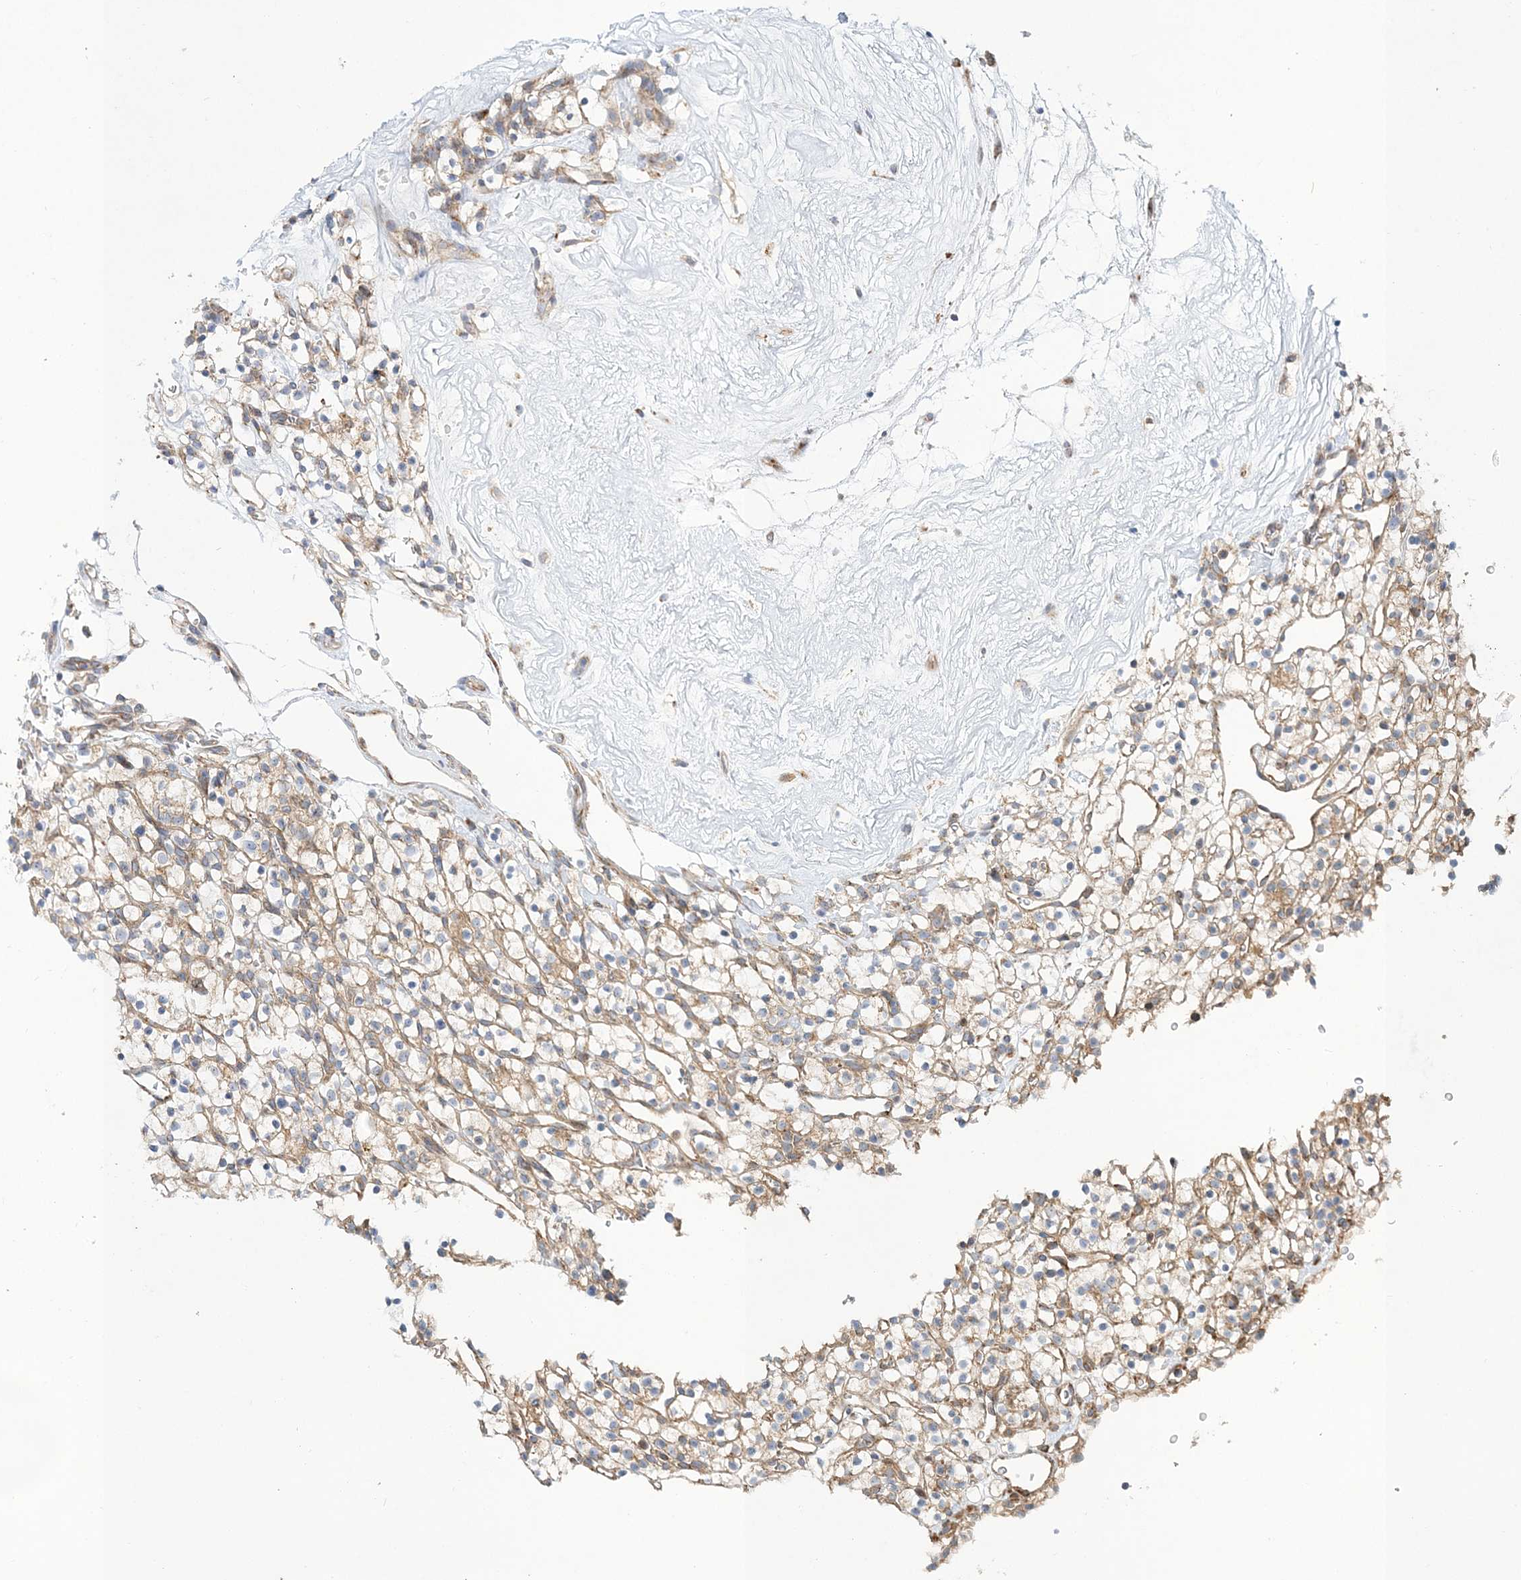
{"staining": {"intensity": "moderate", "quantity": ">75%", "location": "cytoplasmic/membranous"}, "tissue": "renal cancer", "cell_type": "Tumor cells", "image_type": "cancer", "snomed": [{"axis": "morphology", "description": "Adenocarcinoma, NOS"}, {"axis": "topography", "description": "Kidney"}], "caption": "A brown stain shows moderate cytoplasmic/membranous staining of a protein in adenocarcinoma (renal) tumor cells.", "gene": "ZFYVE16", "patient": {"sex": "female", "age": 57}}